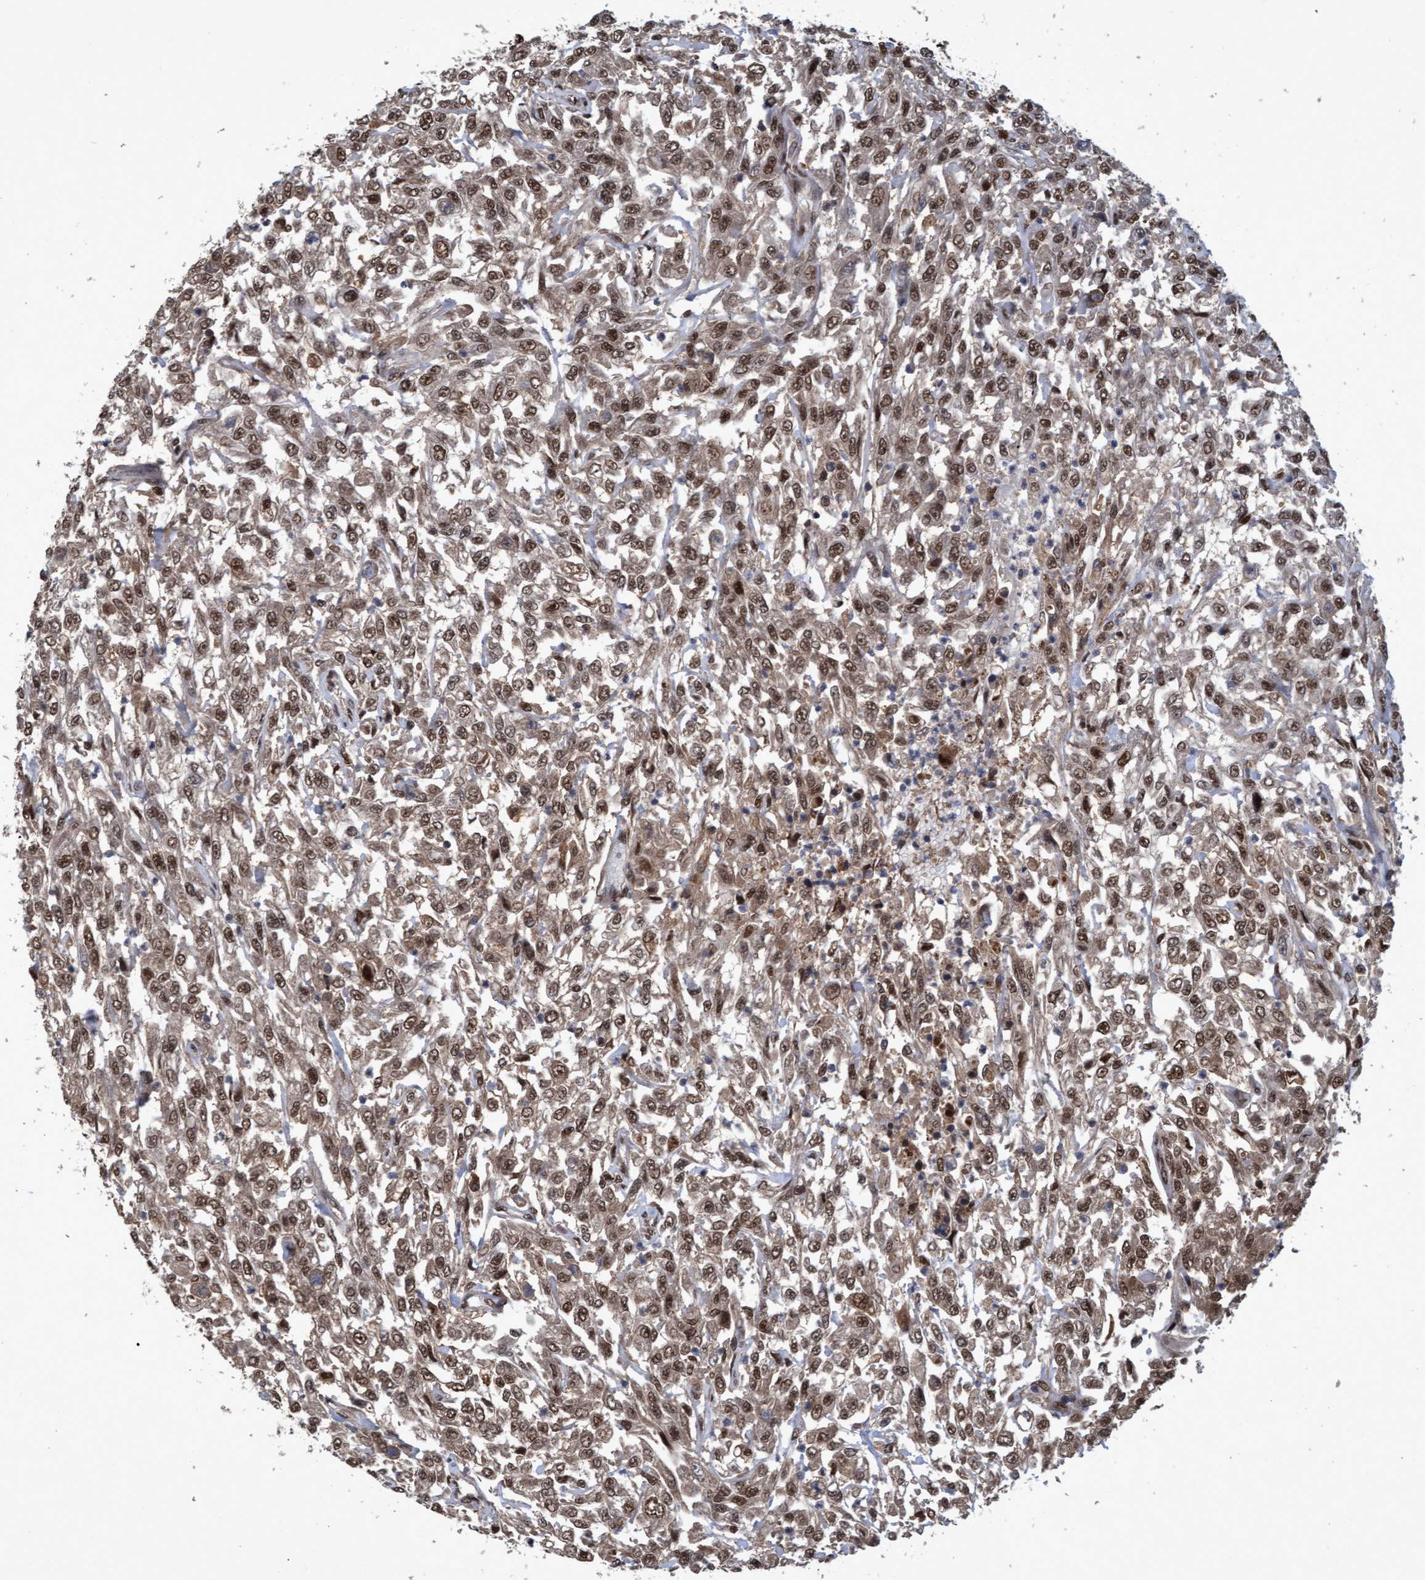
{"staining": {"intensity": "moderate", "quantity": ">75%", "location": "cytoplasmic/membranous,nuclear"}, "tissue": "urothelial cancer", "cell_type": "Tumor cells", "image_type": "cancer", "snomed": [{"axis": "morphology", "description": "Urothelial carcinoma, High grade"}, {"axis": "topography", "description": "Urinary bladder"}], "caption": "Moderate cytoplasmic/membranous and nuclear positivity is present in approximately >75% of tumor cells in urothelial cancer.", "gene": "PSMB6", "patient": {"sex": "male", "age": 46}}